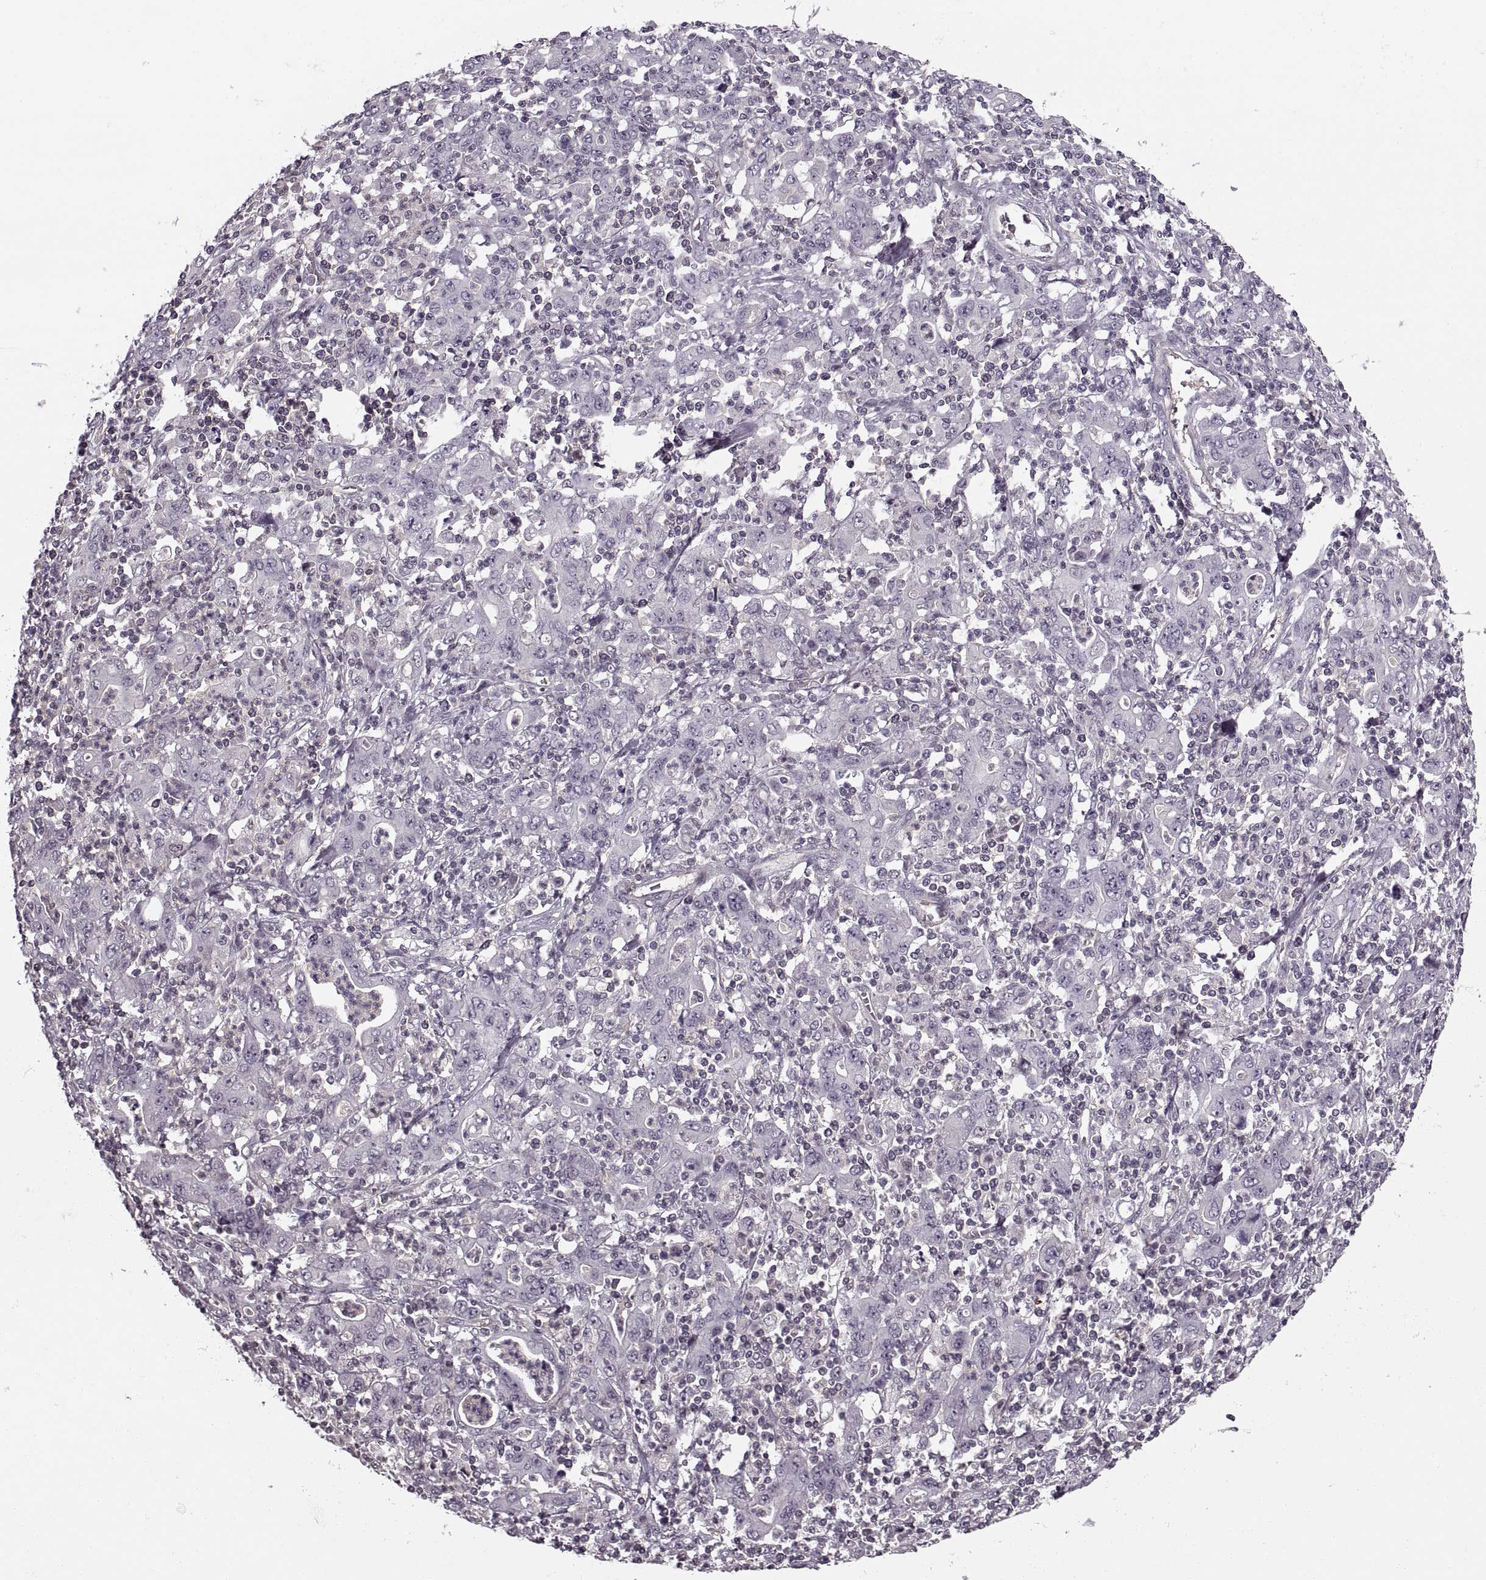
{"staining": {"intensity": "negative", "quantity": "none", "location": "none"}, "tissue": "stomach cancer", "cell_type": "Tumor cells", "image_type": "cancer", "snomed": [{"axis": "morphology", "description": "Adenocarcinoma, NOS"}, {"axis": "topography", "description": "Stomach, upper"}], "caption": "DAB (3,3'-diaminobenzidine) immunohistochemical staining of human stomach adenocarcinoma reveals no significant positivity in tumor cells. The staining is performed using DAB brown chromogen with nuclei counter-stained in using hematoxylin.", "gene": "LUZP2", "patient": {"sex": "male", "age": 69}}